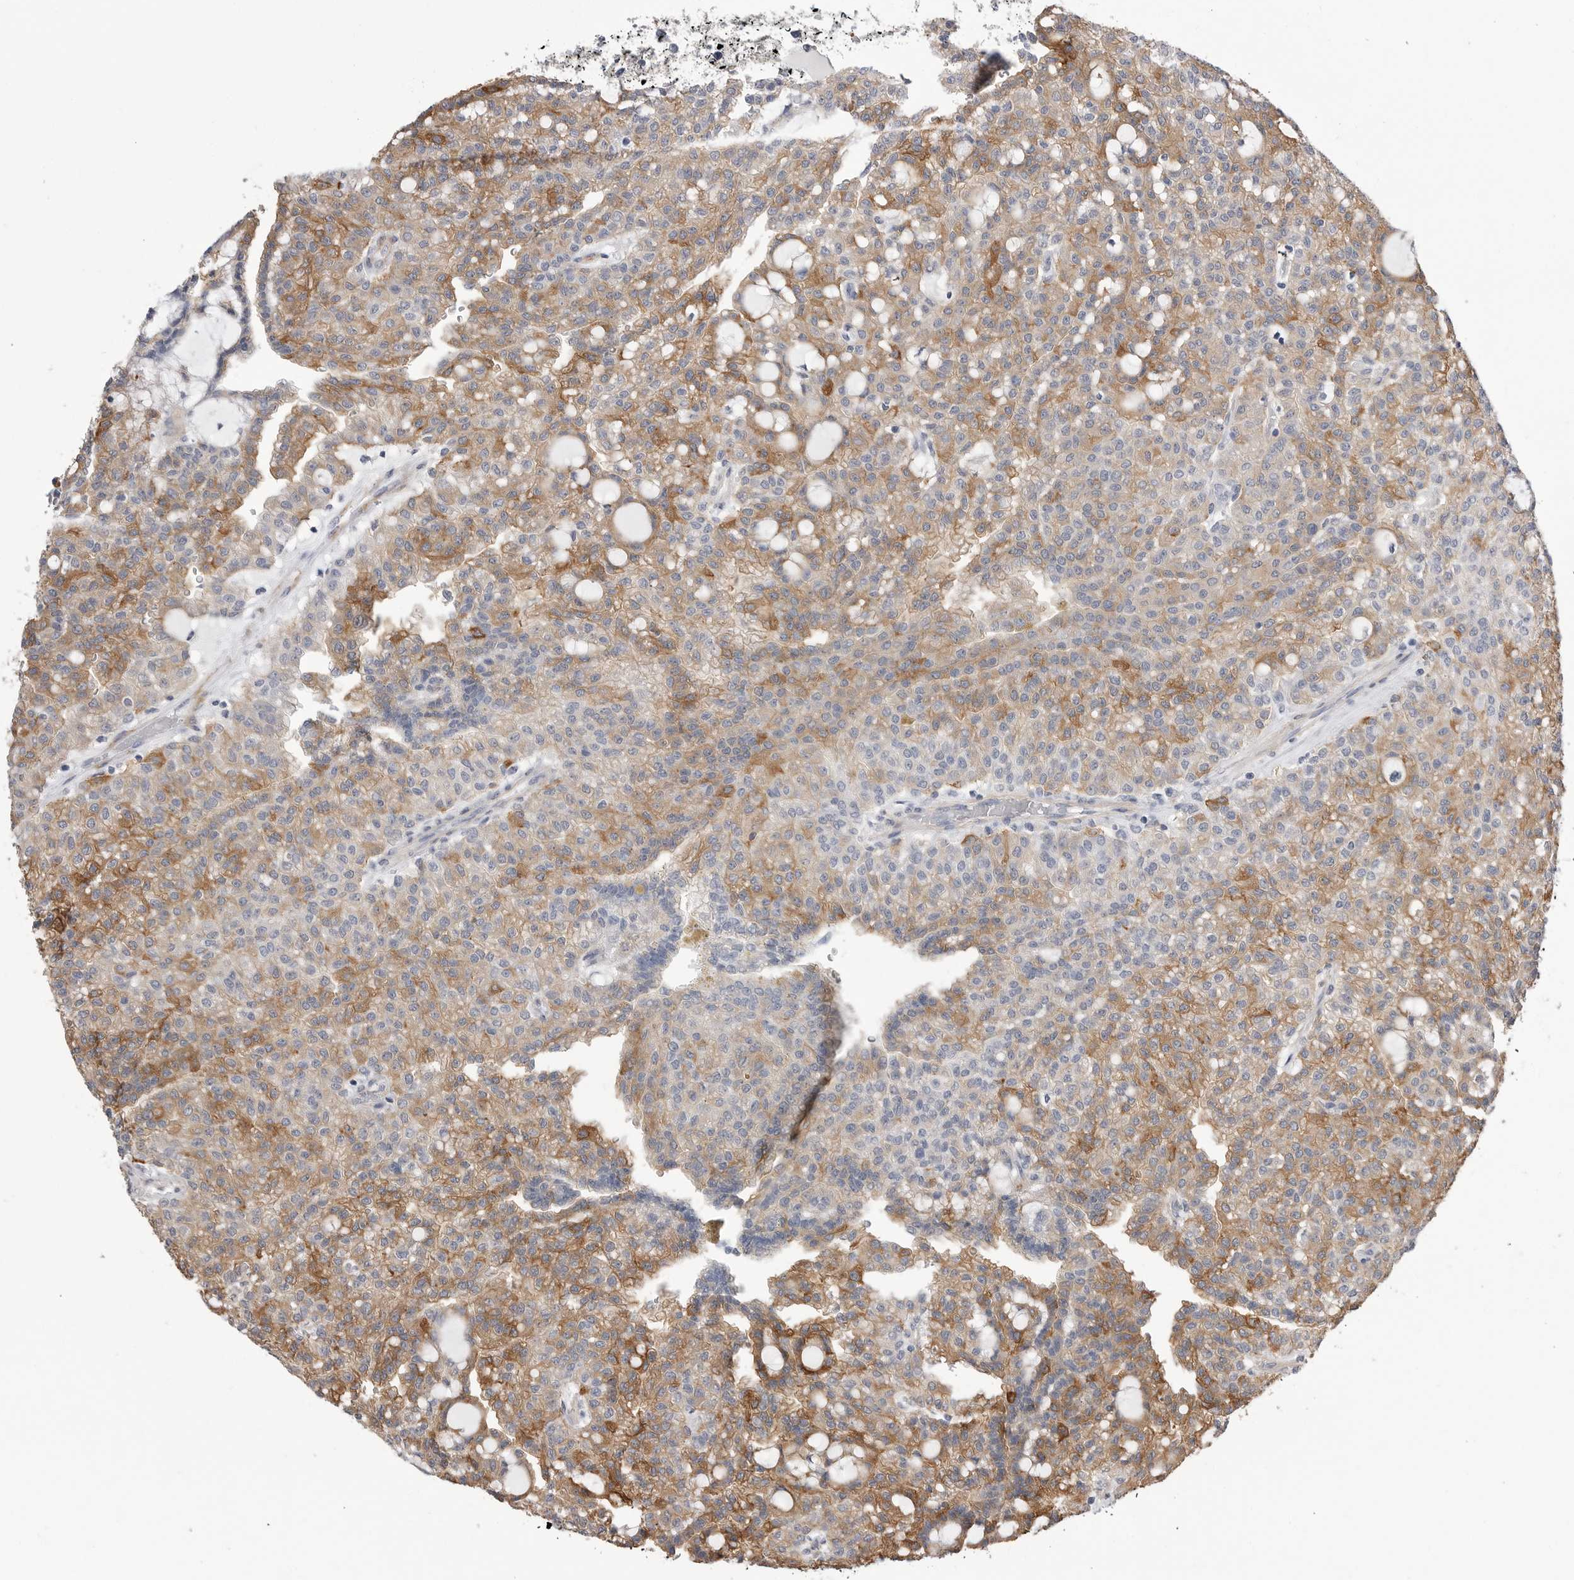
{"staining": {"intensity": "moderate", "quantity": ">75%", "location": "cytoplasmic/membranous"}, "tissue": "renal cancer", "cell_type": "Tumor cells", "image_type": "cancer", "snomed": [{"axis": "morphology", "description": "Adenocarcinoma, NOS"}, {"axis": "topography", "description": "Kidney"}], "caption": "An IHC micrograph of tumor tissue is shown. Protein staining in brown shows moderate cytoplasmic/membranous positivity in renal adenocarcinoma within tumor cells. The protein is shown in brown color, while the nuclei are stained blue.", "gene": "AKAP12", "patient": {"sex": "male", "age": 63}}